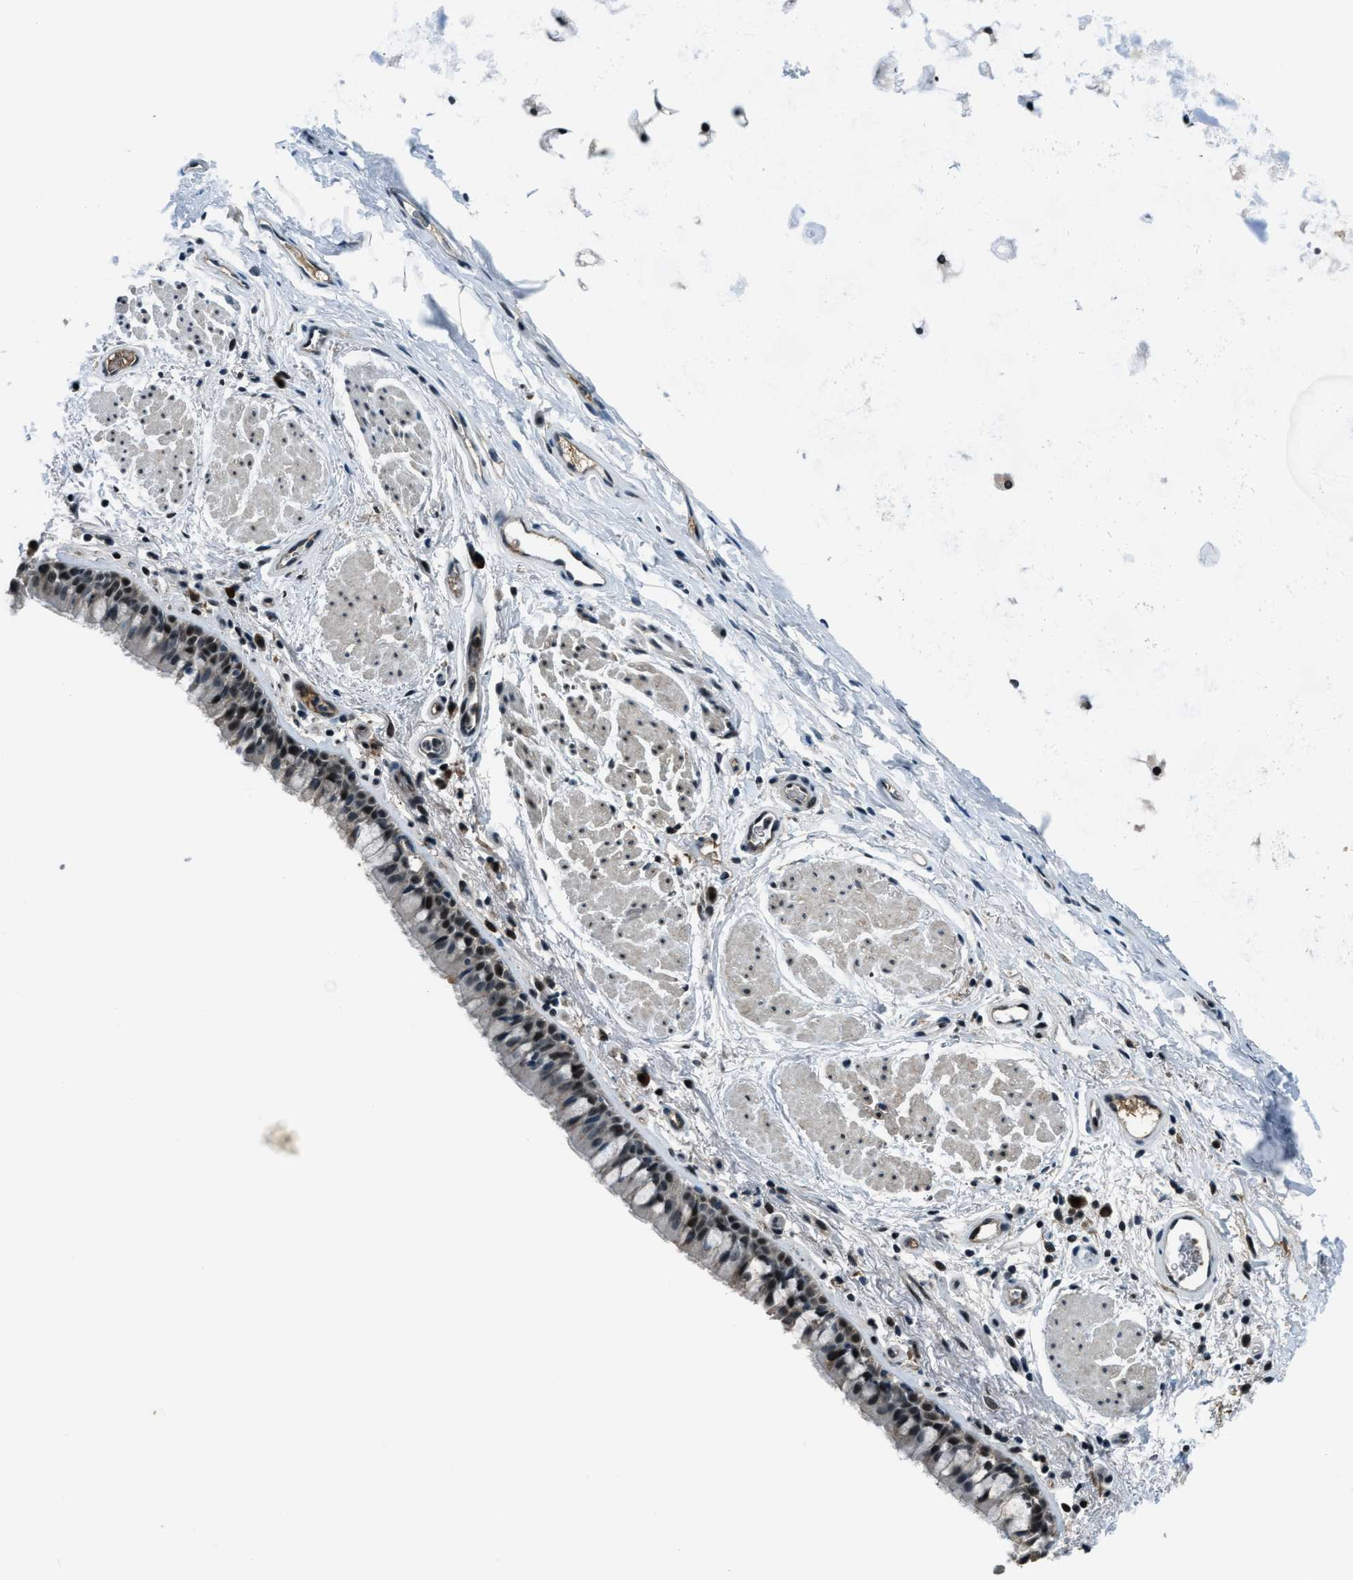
{"staining": {"intensity": "moderate", "quantity": "25%-75%", "location": "cytoplasmic/membranous,nuclear"}, "tissue": "bronchus", "cell_type": "Respiratory epithelial cells", "image_type": "normal", "snomed": [{"axis": "morphology", "description": "Normal tissue, NOS"}, {"axis": "topography", "description": "Cartilage tissue"}, {"axis": "topography", "description": "Bronchus"}], "caption": "Respiratory epithelial cells exhibit moderate cytoplasmic/membranous,nuclear staining in about 25%-75% of cells in normal bronchus. (IHC, brightfield microscopy, high magnification).", "gene": "ACTL9", "patient": {"sex": "female", "age": 53}}